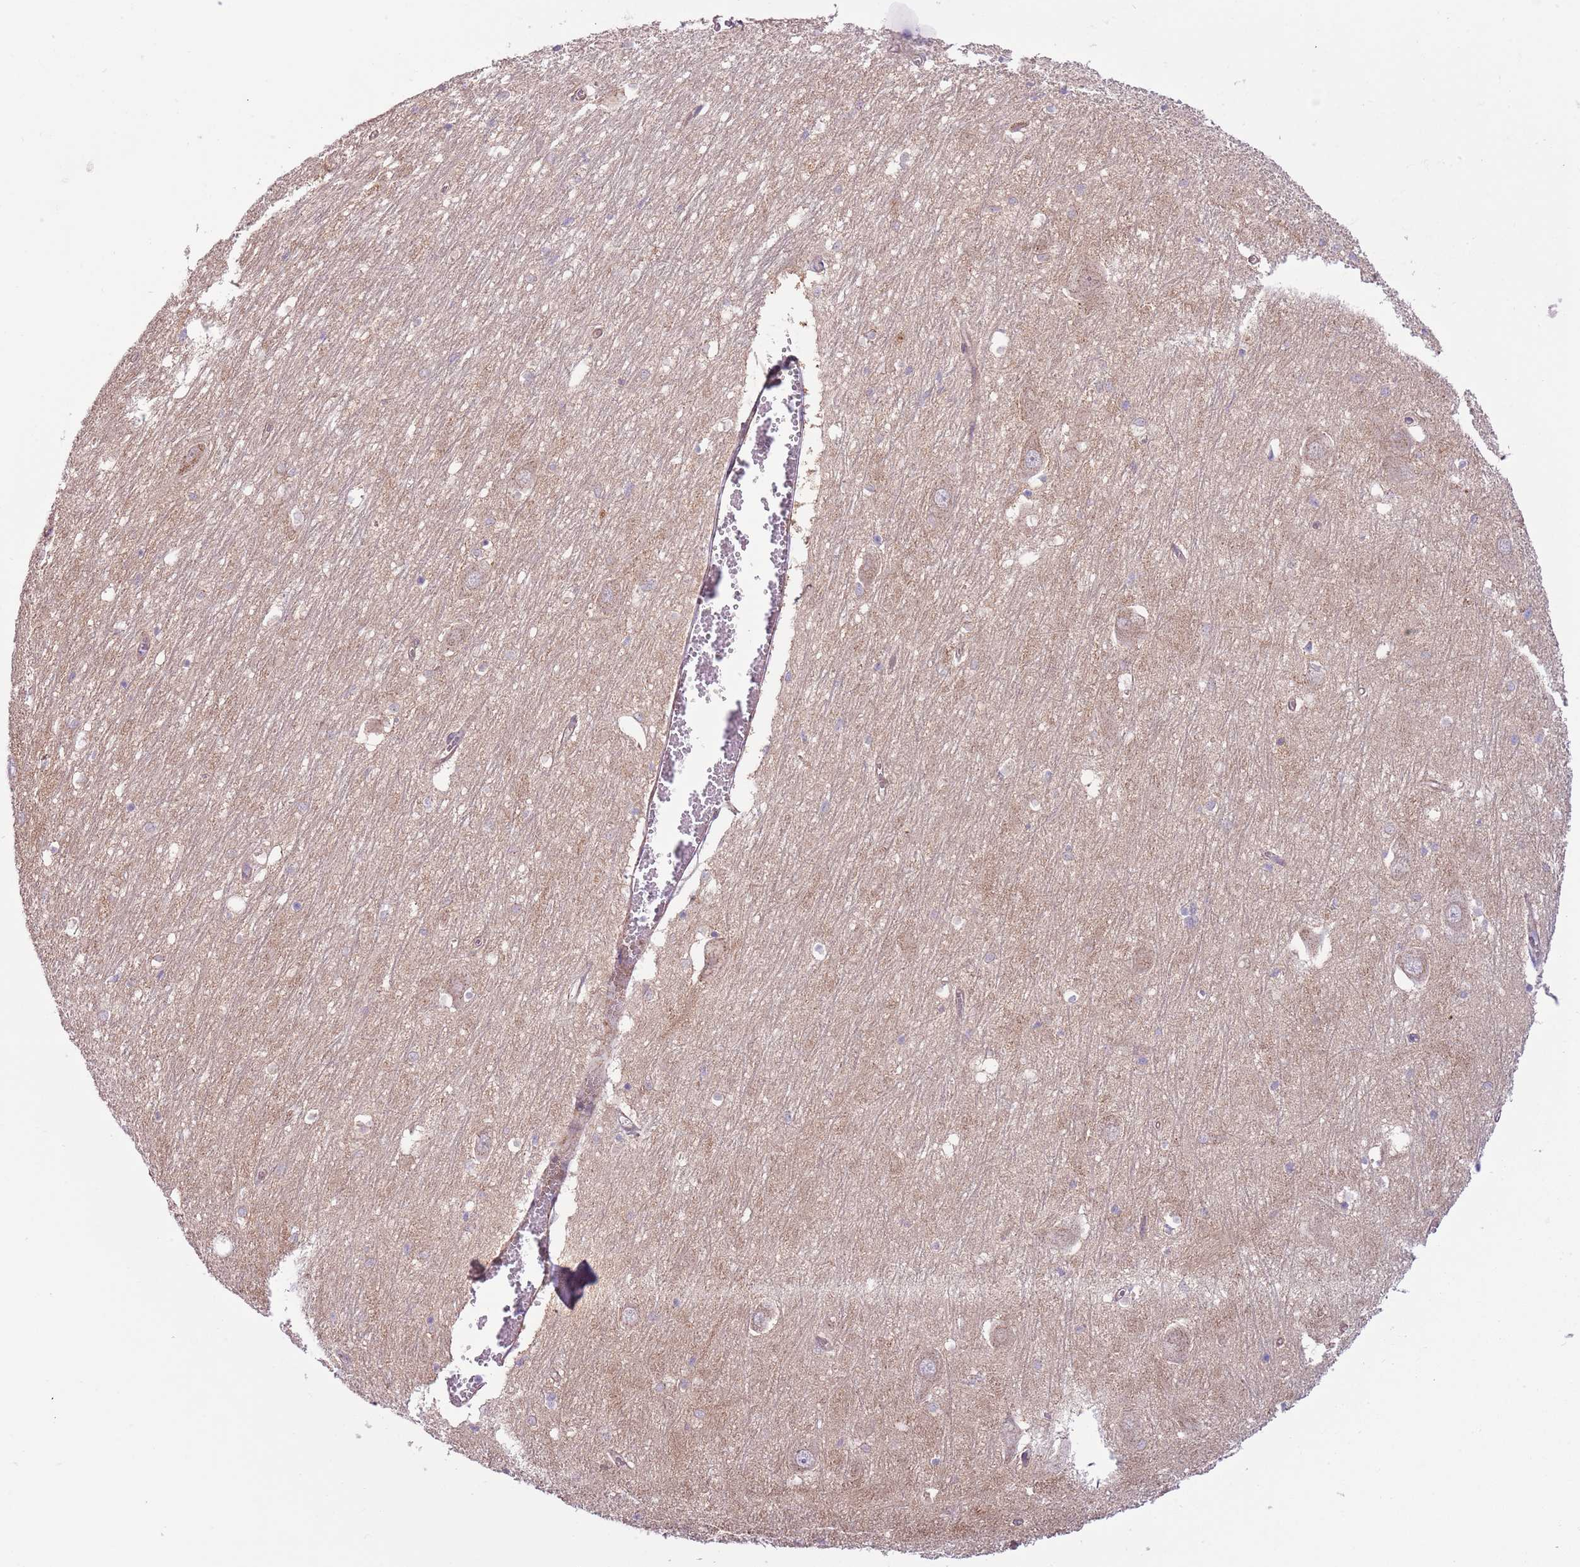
{"staining": {"intensity": "negative", "quantity": "none", "location": "none"}, "tissue": "hippocampus", "cell_type": "Glial cells", "image_type": "normal", "snomed": [{"axis": "morphology", "description": "Normal tissue, NOS"}, {"axis": "topography", "description": "Hippocampus"}], "caption": "High magnification brightfield microscopy of normal hippocampus stained with DAB (brown) and counterstained with hematoxylin (blue): glial cells show no significant positivity. Brightfield microscopy of immunohistochemistry stained with DAB (3,3'-diaminobenzidine) (brown) and hematoxylin (blue), captured at high magnification.", "gene": "MRO", "patient": {"sex": "male", "age": 70}}